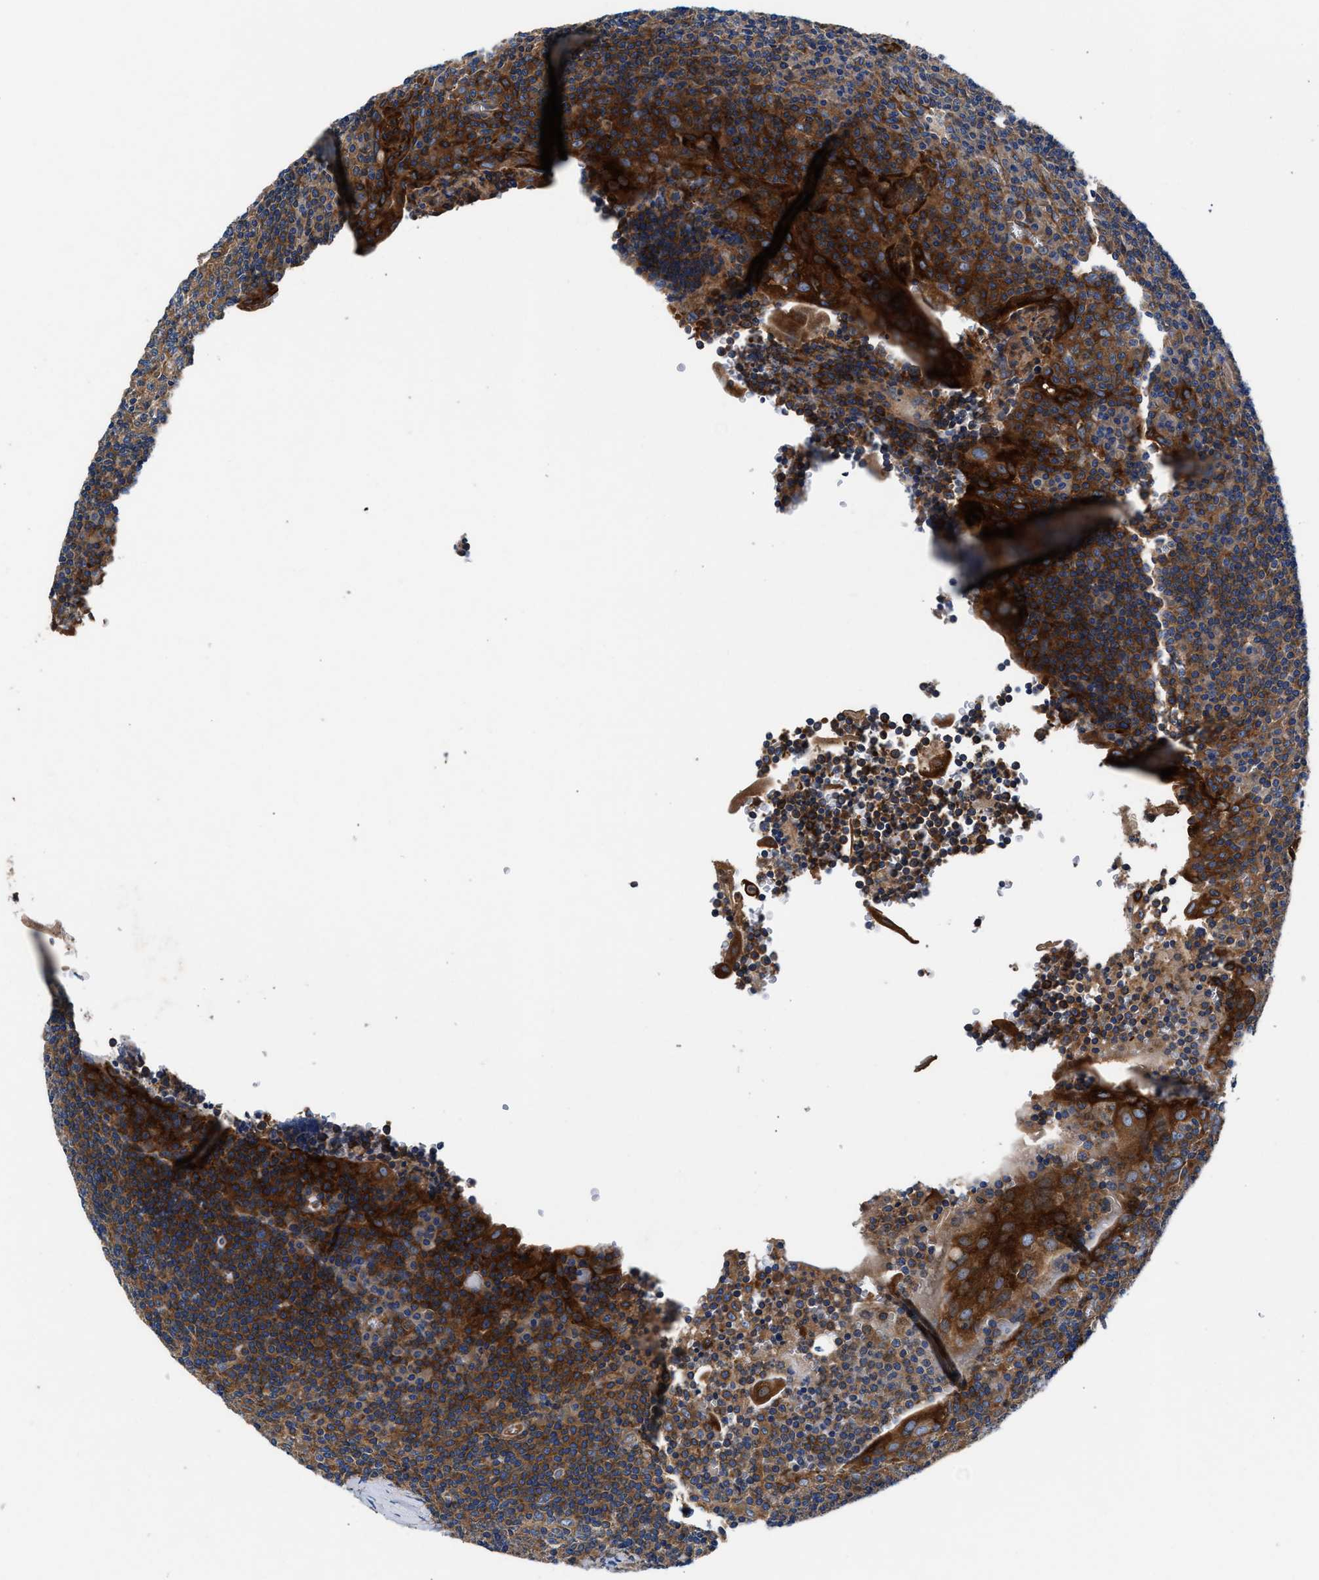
{"staining": {"intensity": "moderate", "quantity": ">75%", "location": "cytoplasmic/membranous"}, "tissue": "tonsil", "cell_type": "Germinal center cells", "image_type": "normal", "snomed": [{"axis": "morphology", "description": "Normal tissue, NOS"}, {"axis": "topography", "description": "Tonsil"}], "caption": "The micrograph demonstrates staining of unremarkable tonsil, revealing moderate cytoplasmic/membranous protein staining (brown color) within germinal center cells.", "gene": "SH3GL1", "patient": {"sex": "male", "age": 37}}